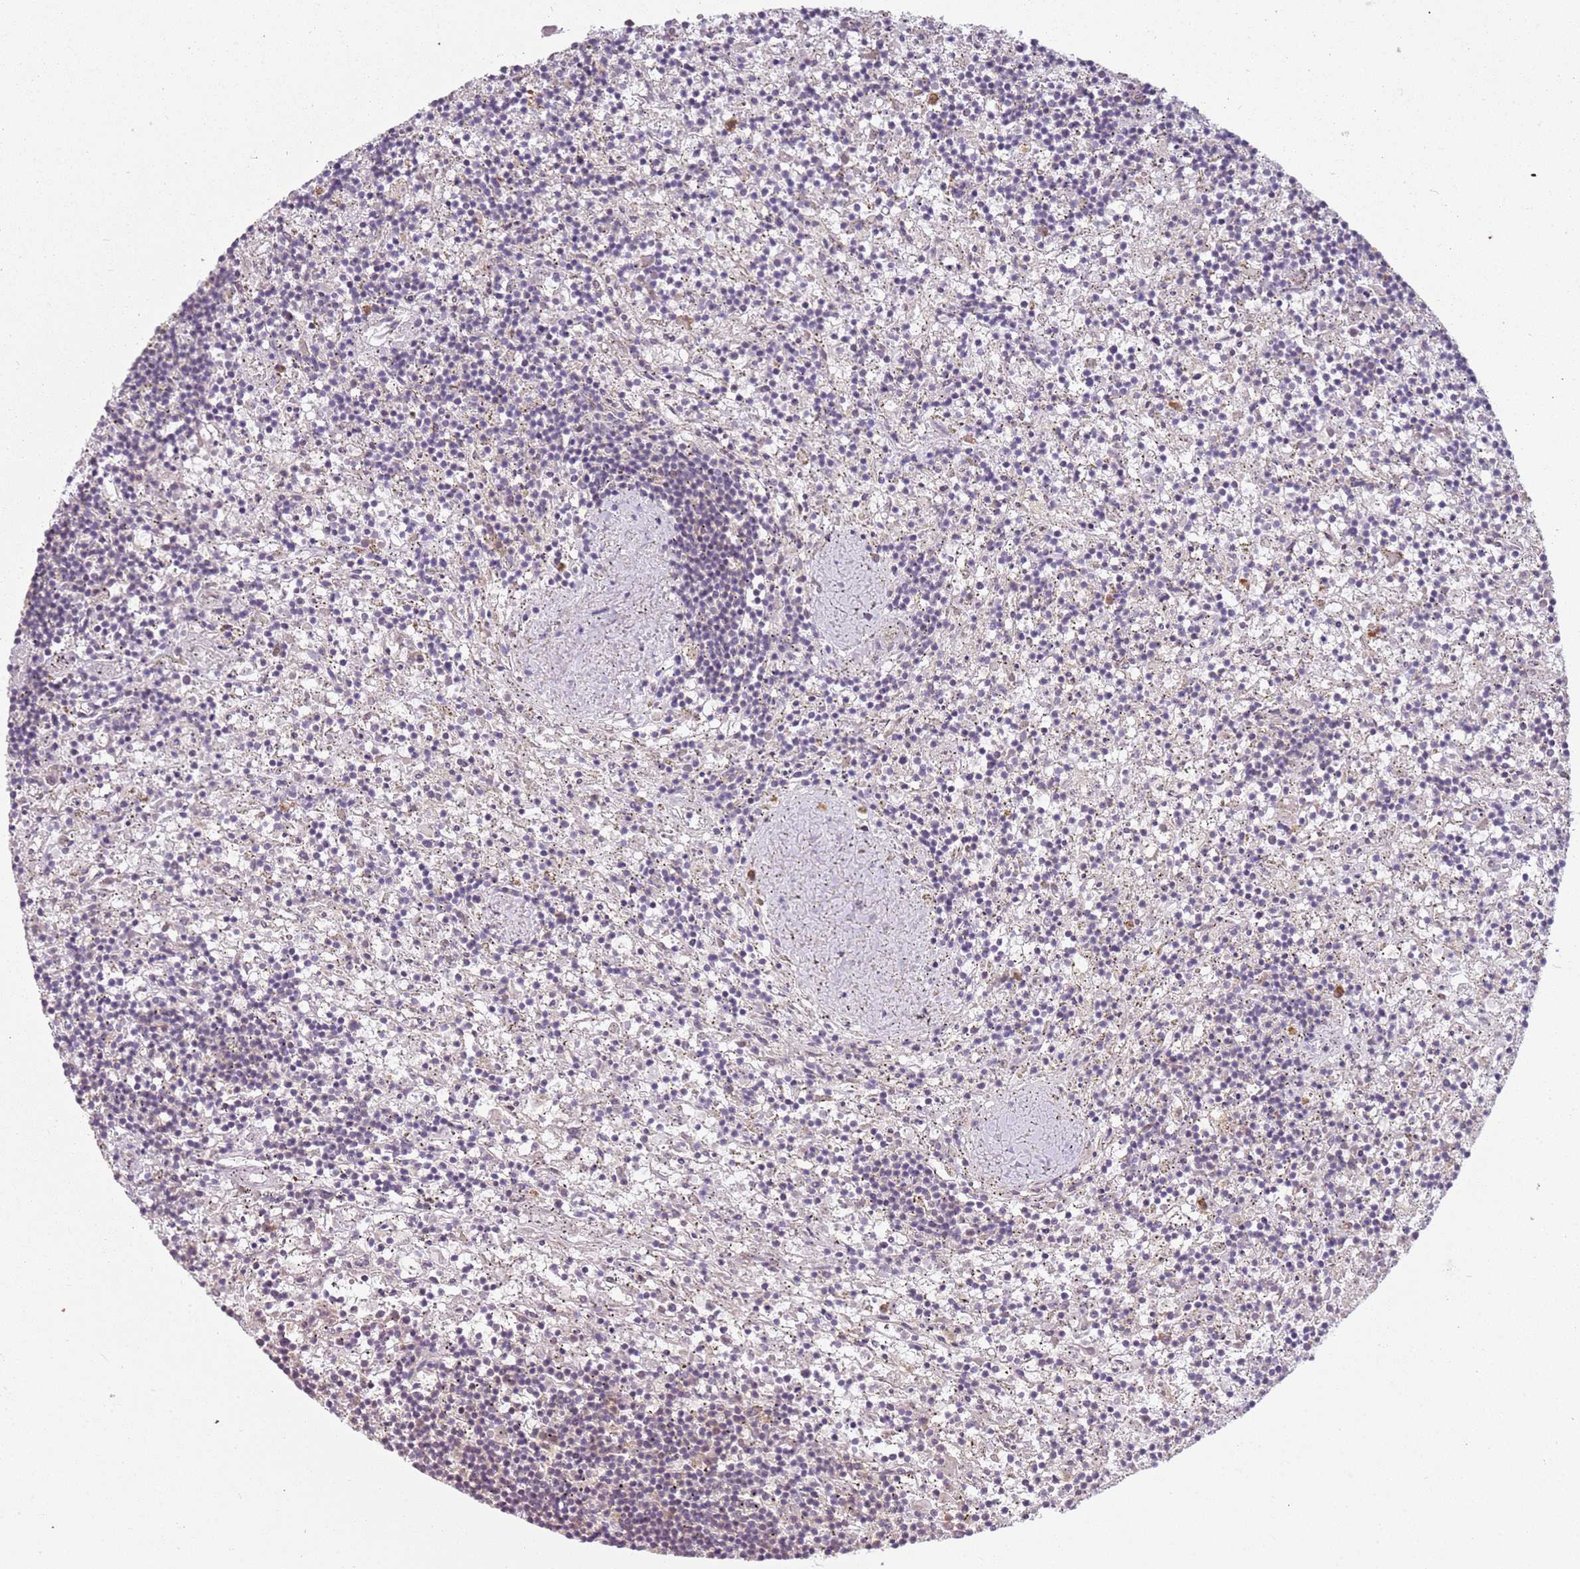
{"staining": {"intensity": "negative", "quantity": "none", "location": "none"}, "tissue": "lymphoma", "cell_type": "Tumor cells", "image_type": "cancer", "snomed": [{"axis": "morphology", "description": "Malignant lymphoma, non-Hodgkin's type, Low grade"}, {"axis": "topography", "description": "Spleen"}], "caption": "Immunohistochemistry histopathology image of human lymphoma stained for a protein (brown), which exhibits no positivity in tumor cells.", "gene": "RPS28", "patient": {"sex": "male", "age": 76}}